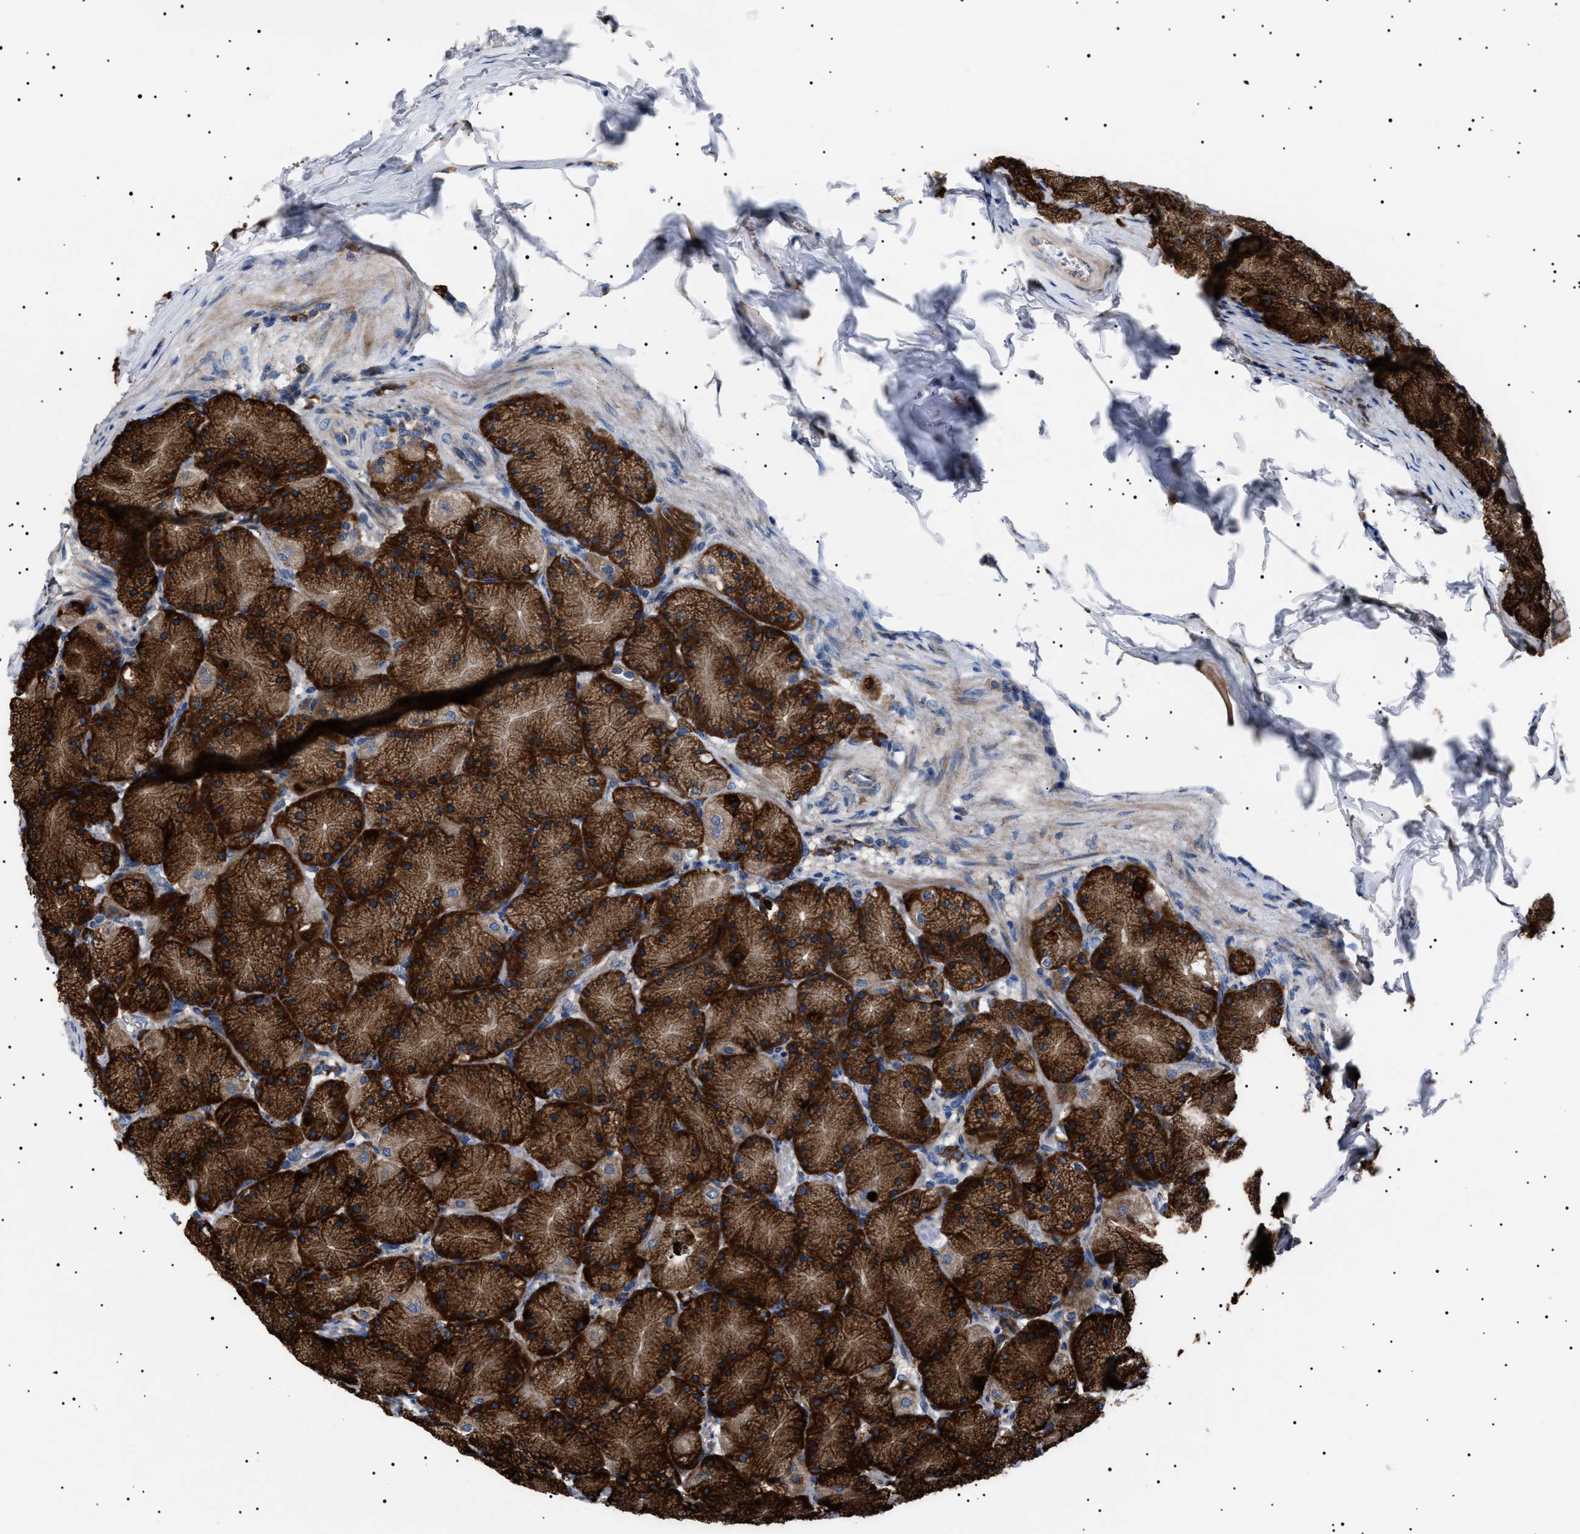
{"staining": {"intensity": "strong", "quantity": ">75%", "location": "cytoplasmic/membranous"}, "tissue": "stomach", "cell_type": "Glandular cells", "image_type": "normal", "snomed": [{"axis": "morphology", "description": "Normal tissue, NOS"}, {"axis": "topography", "description": "Stomach, upper"}], "caption": "An image of stomach stained for a protein shows strong cytoplasmic/membranous brown staining in glandular cells.", "gene": "TOP1MT", "patient": {"sex": "female", "age": 56}}